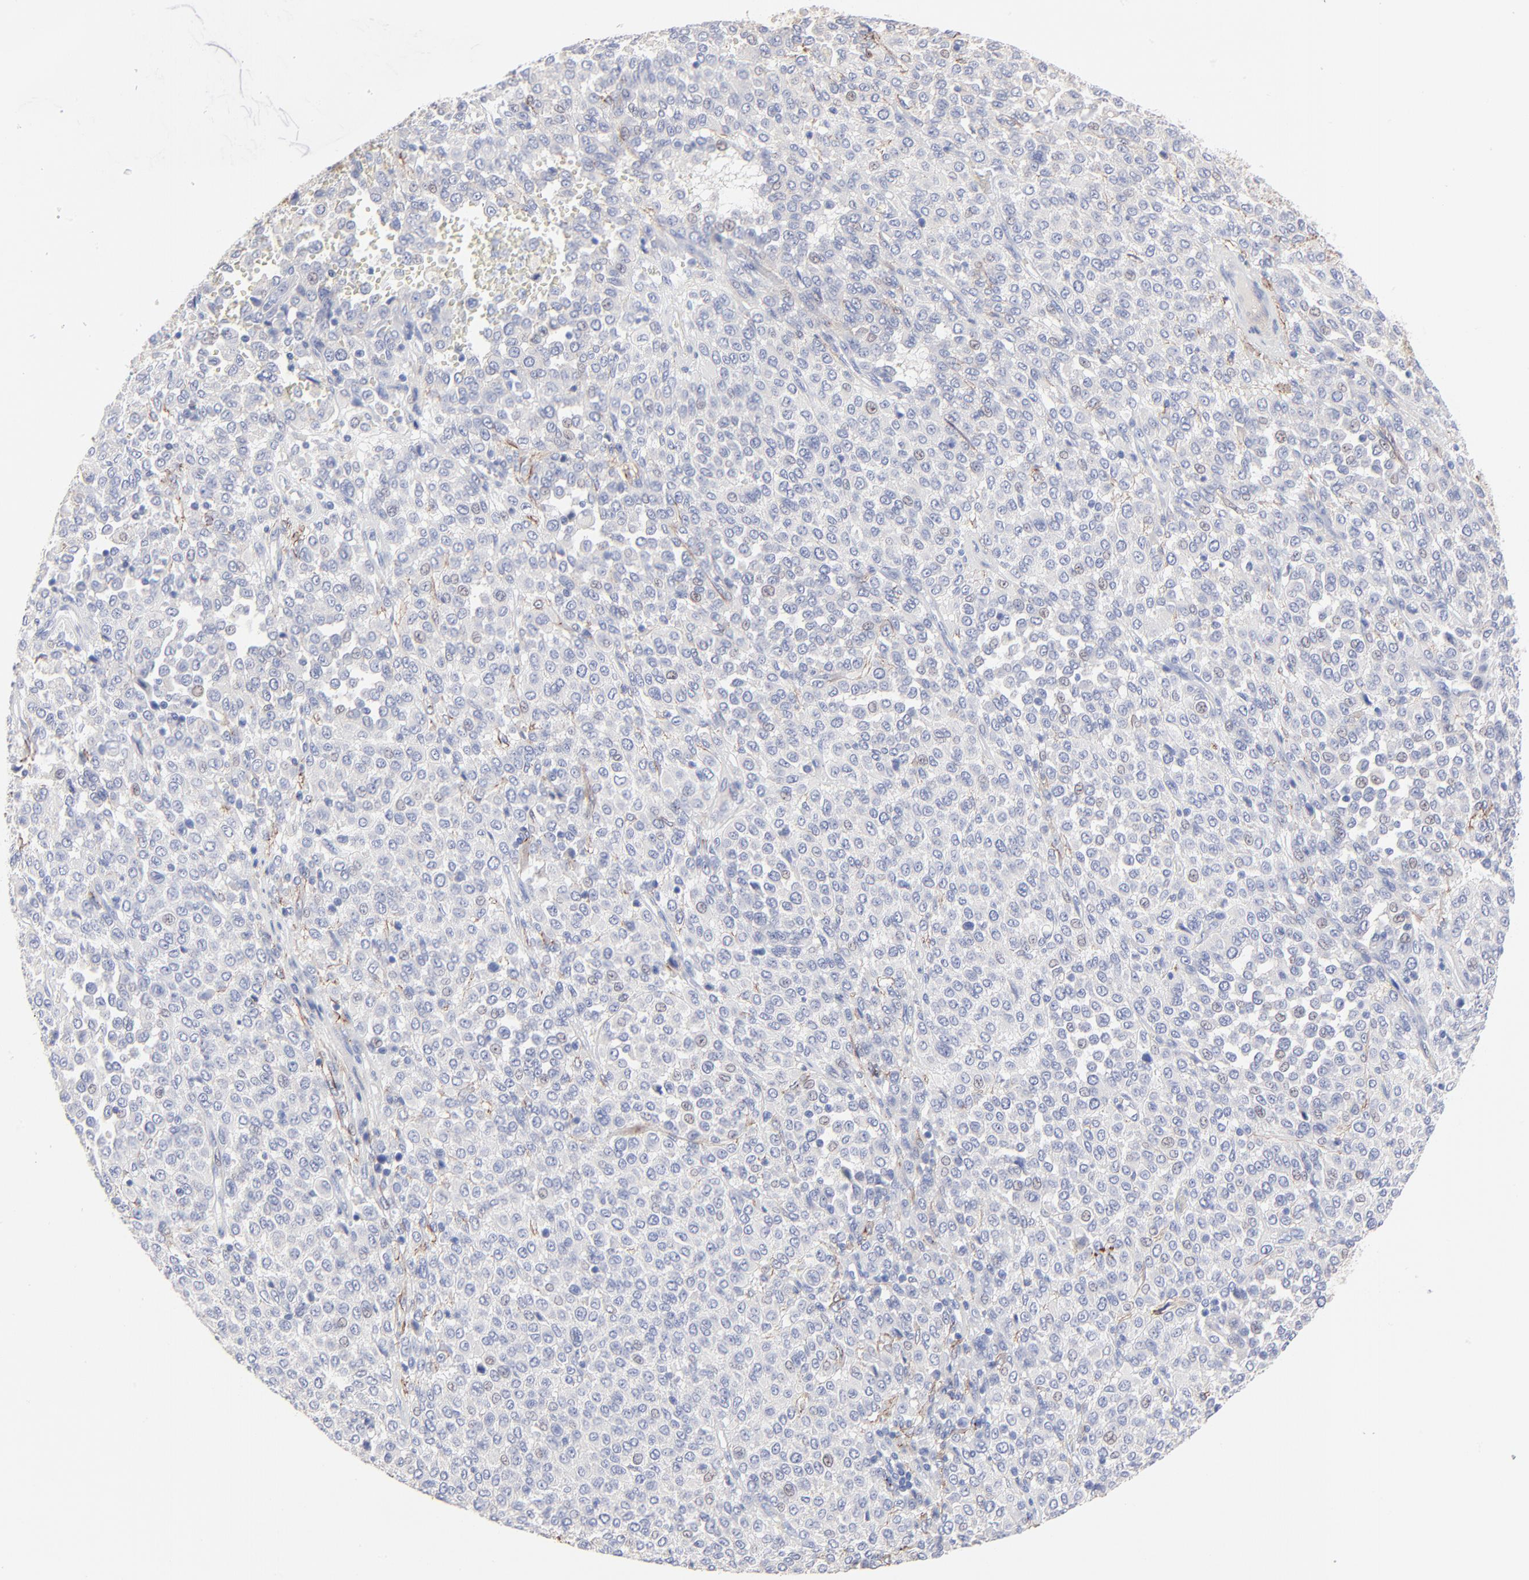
{"staining": {"intensity": "negative", "quantity": "none", "location": "none"}, "tissue": "melanoma", "cell_type": "Tumor cells", "image_type": "cancer", "snomed": [{"axis": "morphology", "description": "Malignant melanoma, Metastatic site"}, {"axis": "topography", "description": "Pancreas"}], "caption": "The immunohistochemistry (IHC) micrograph has no significant positivity in tumor cells of malignant melanoma (metastatic site) tissue.", "gene": "FBLN2", "patient": {"sex": "female", "age": 30}}